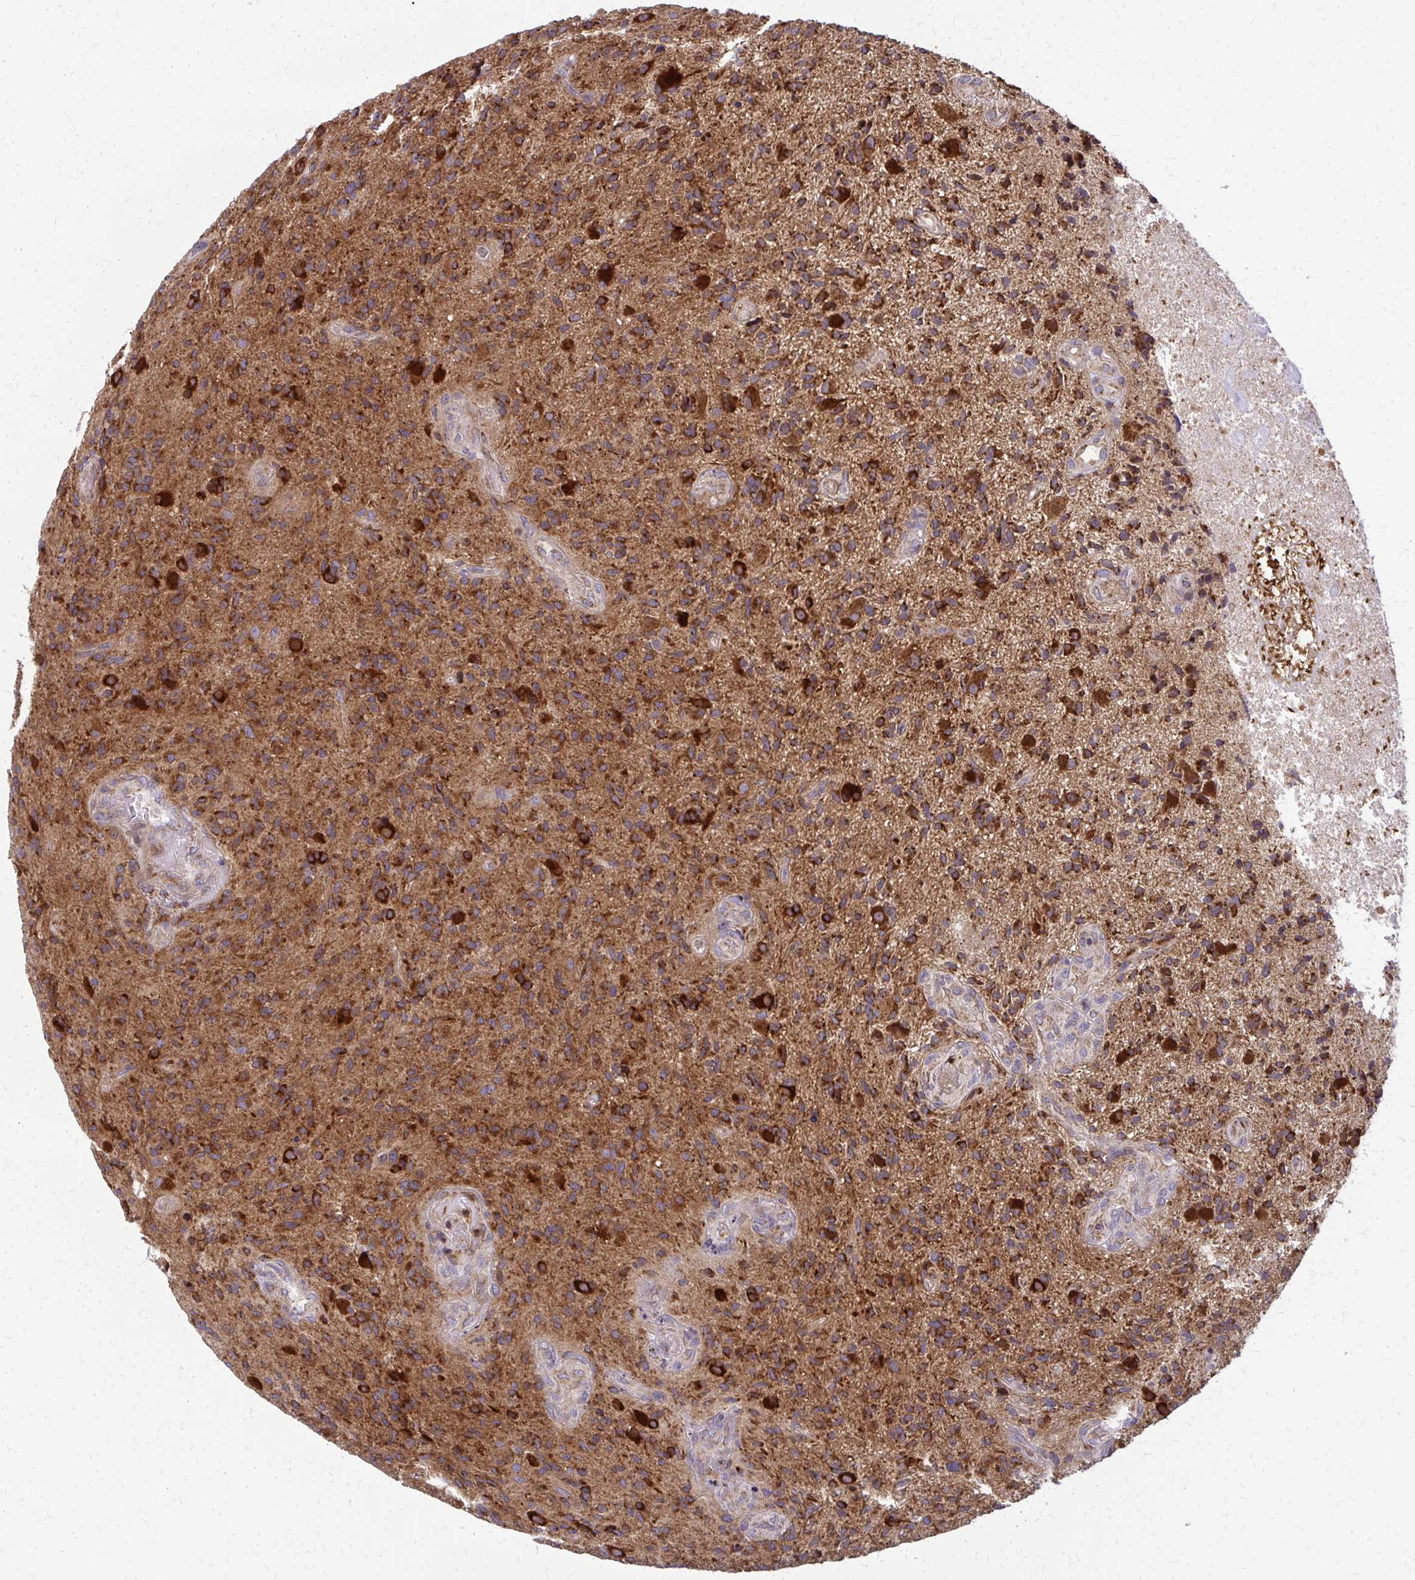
{"staining": {"intensity": "moderate", "quantity": ">75%", "location": "cytoplasmic/membranous"}, "tissue": "glioma", "cell_type": "Tumor cells", "image_type": "cancer", "snomed": [{"axis": "morphology", "description": "Glioma, malignant, High grade"}, {"axis": "topography", "description": "Brain"}], "caption": "Protein expression analysis of malignant high-grade glioma shows moderate cytoplasmic/membranous expression in approximately >75% of tumor cells.", "gene": "MCCC1", "patient": {"sex": "male", "age": 55}}